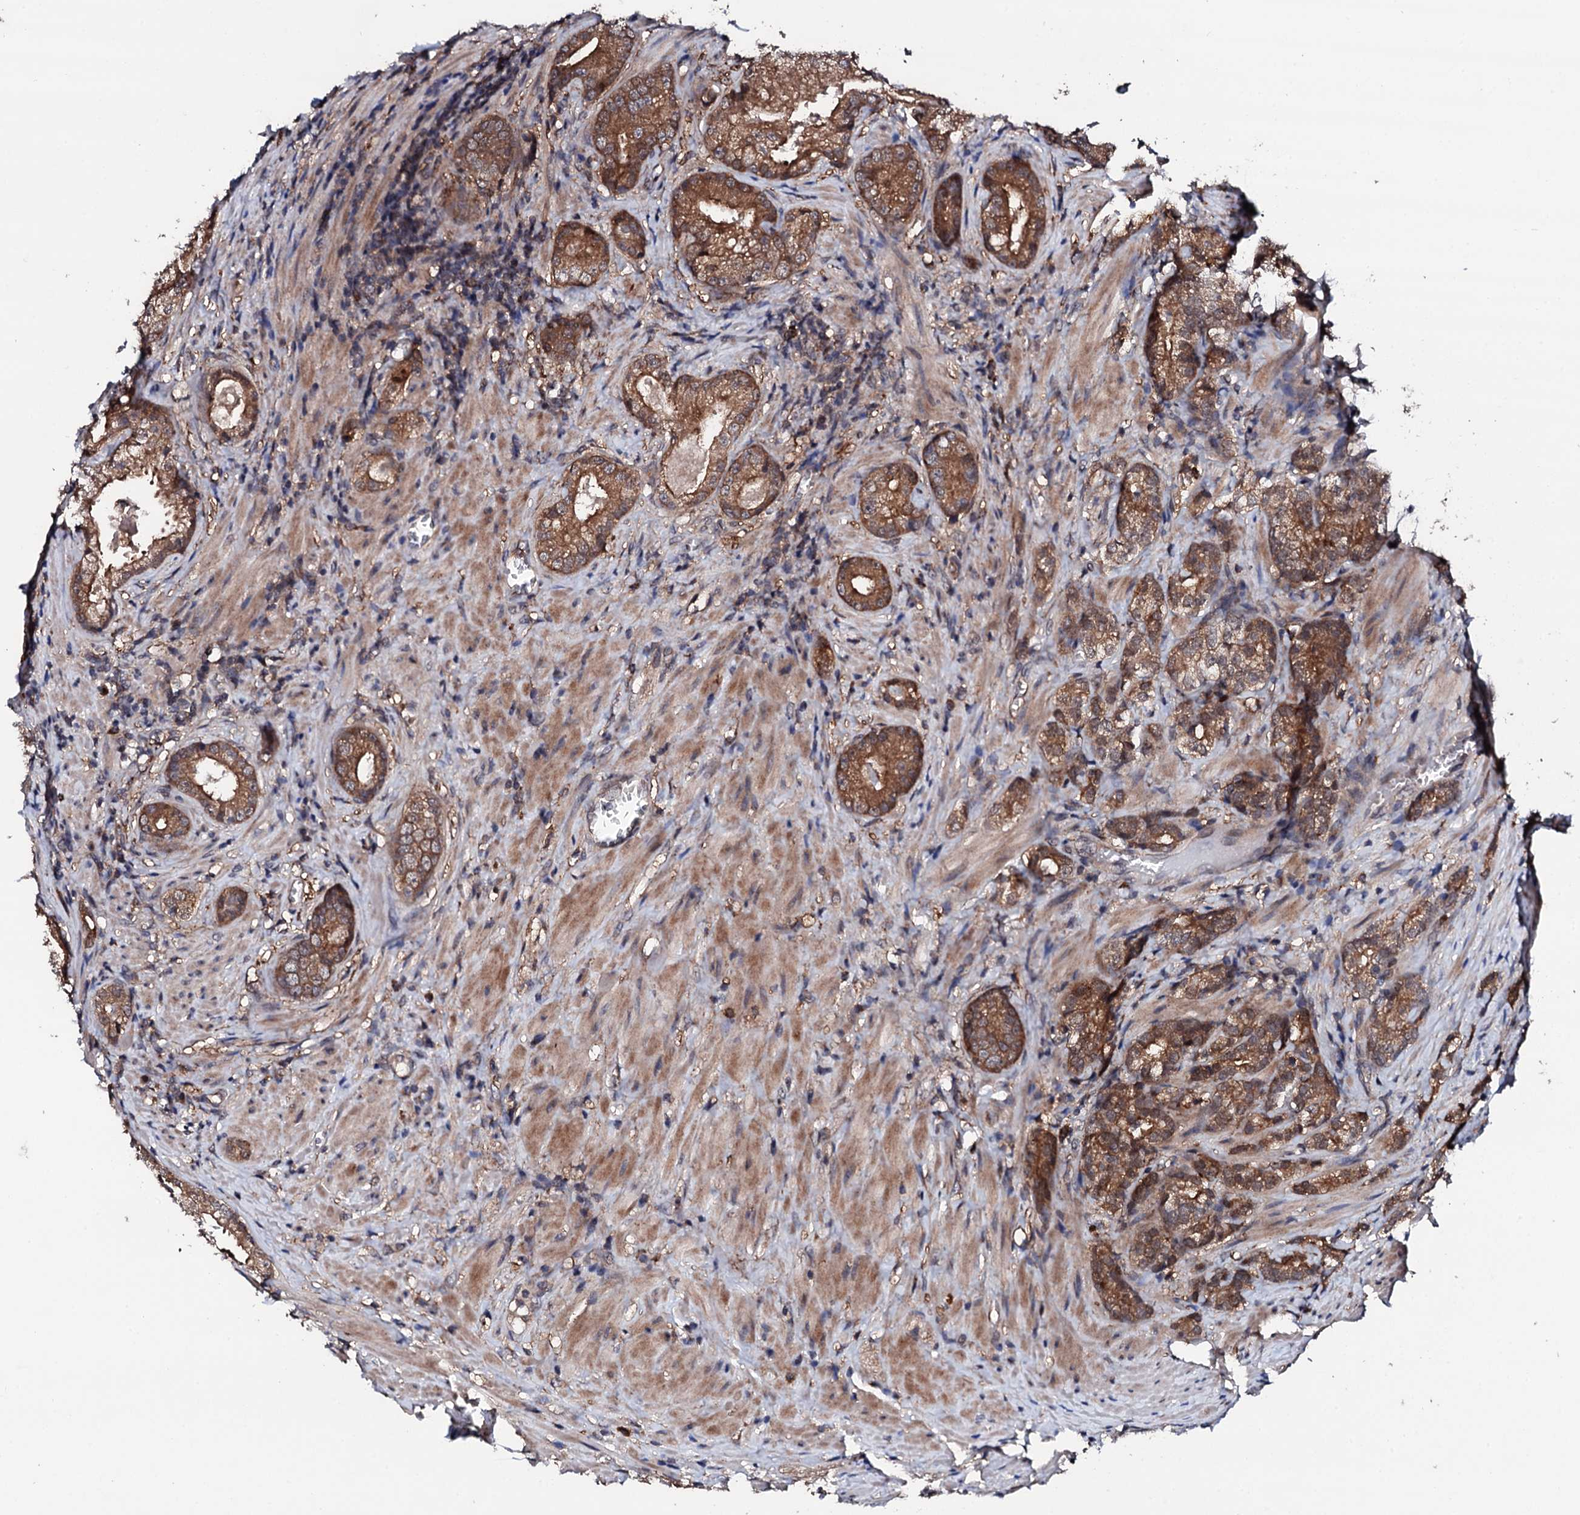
{"staining": {"intensity": "moderate", "quantity": ">75%", "location": "cytoplasmic/membranous"}, "tissue": "prostate cancer", "cell_type": "Tumor cells", "image_type": "cancer", "snomed": [{"axis": "morphology", "description": "Adenocarcinoma, High grade"}, {"axis": "topography", "description": "Prostate"}], "caption": "Brown immunohistochemical staining in human prostate cancer (high-grade adenocarcinoma) demonstrates moderate cytoplasmic/membranous expression in about >75% of tumor cells.", "gene": "EDC3", "patient": {"sex": "male", "age": 69}}